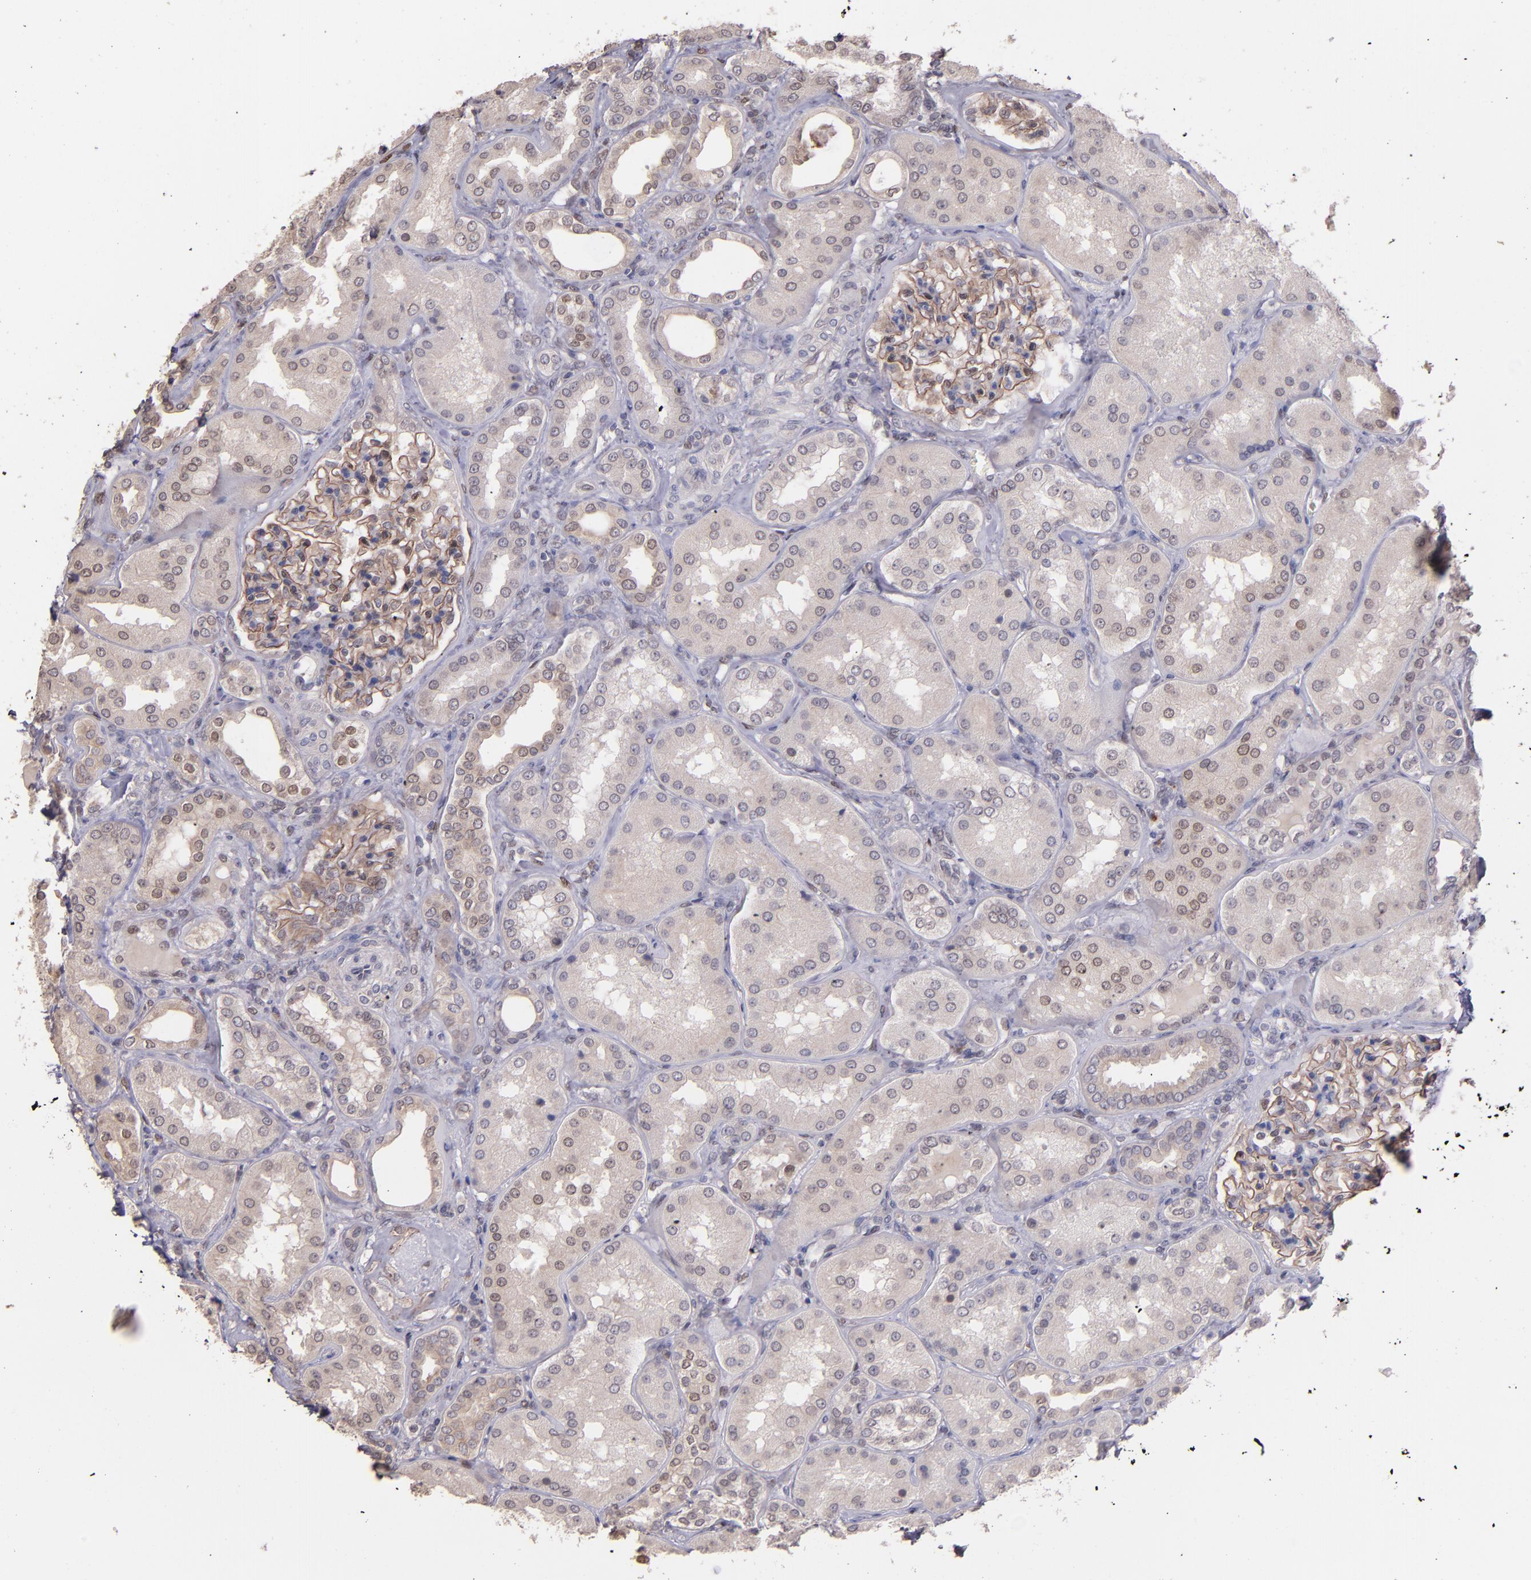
{"staining": {"intensity": "moderate", "quantity": ">75%", "location": "cytoplasmic/membranous"}, "tissue": "kidney", "cell_type": "Cells in glomeruli", "image_type": "normal", "snomed": [{"axis": "morphology", "description": "Normal tissue, NOS"}, {"axis": "topography", "description": "Kidney"}], "caption": "Immunohistochemistry staining of benign kidney, which exhibits medium levels of moderate cytoplasmic/membranous expression in approximately >75% of cells in glomeruli indicating moderate cytoplasmic/membranous protein positivity. The staining was performed using DAB (3,3'-diaminobenzidine) (brown) for protein detection and nuclei were counterstained in hematoxylin (blue).", "gene": "NUP62CL", "patient": {"sex": "female", "age": 56}}